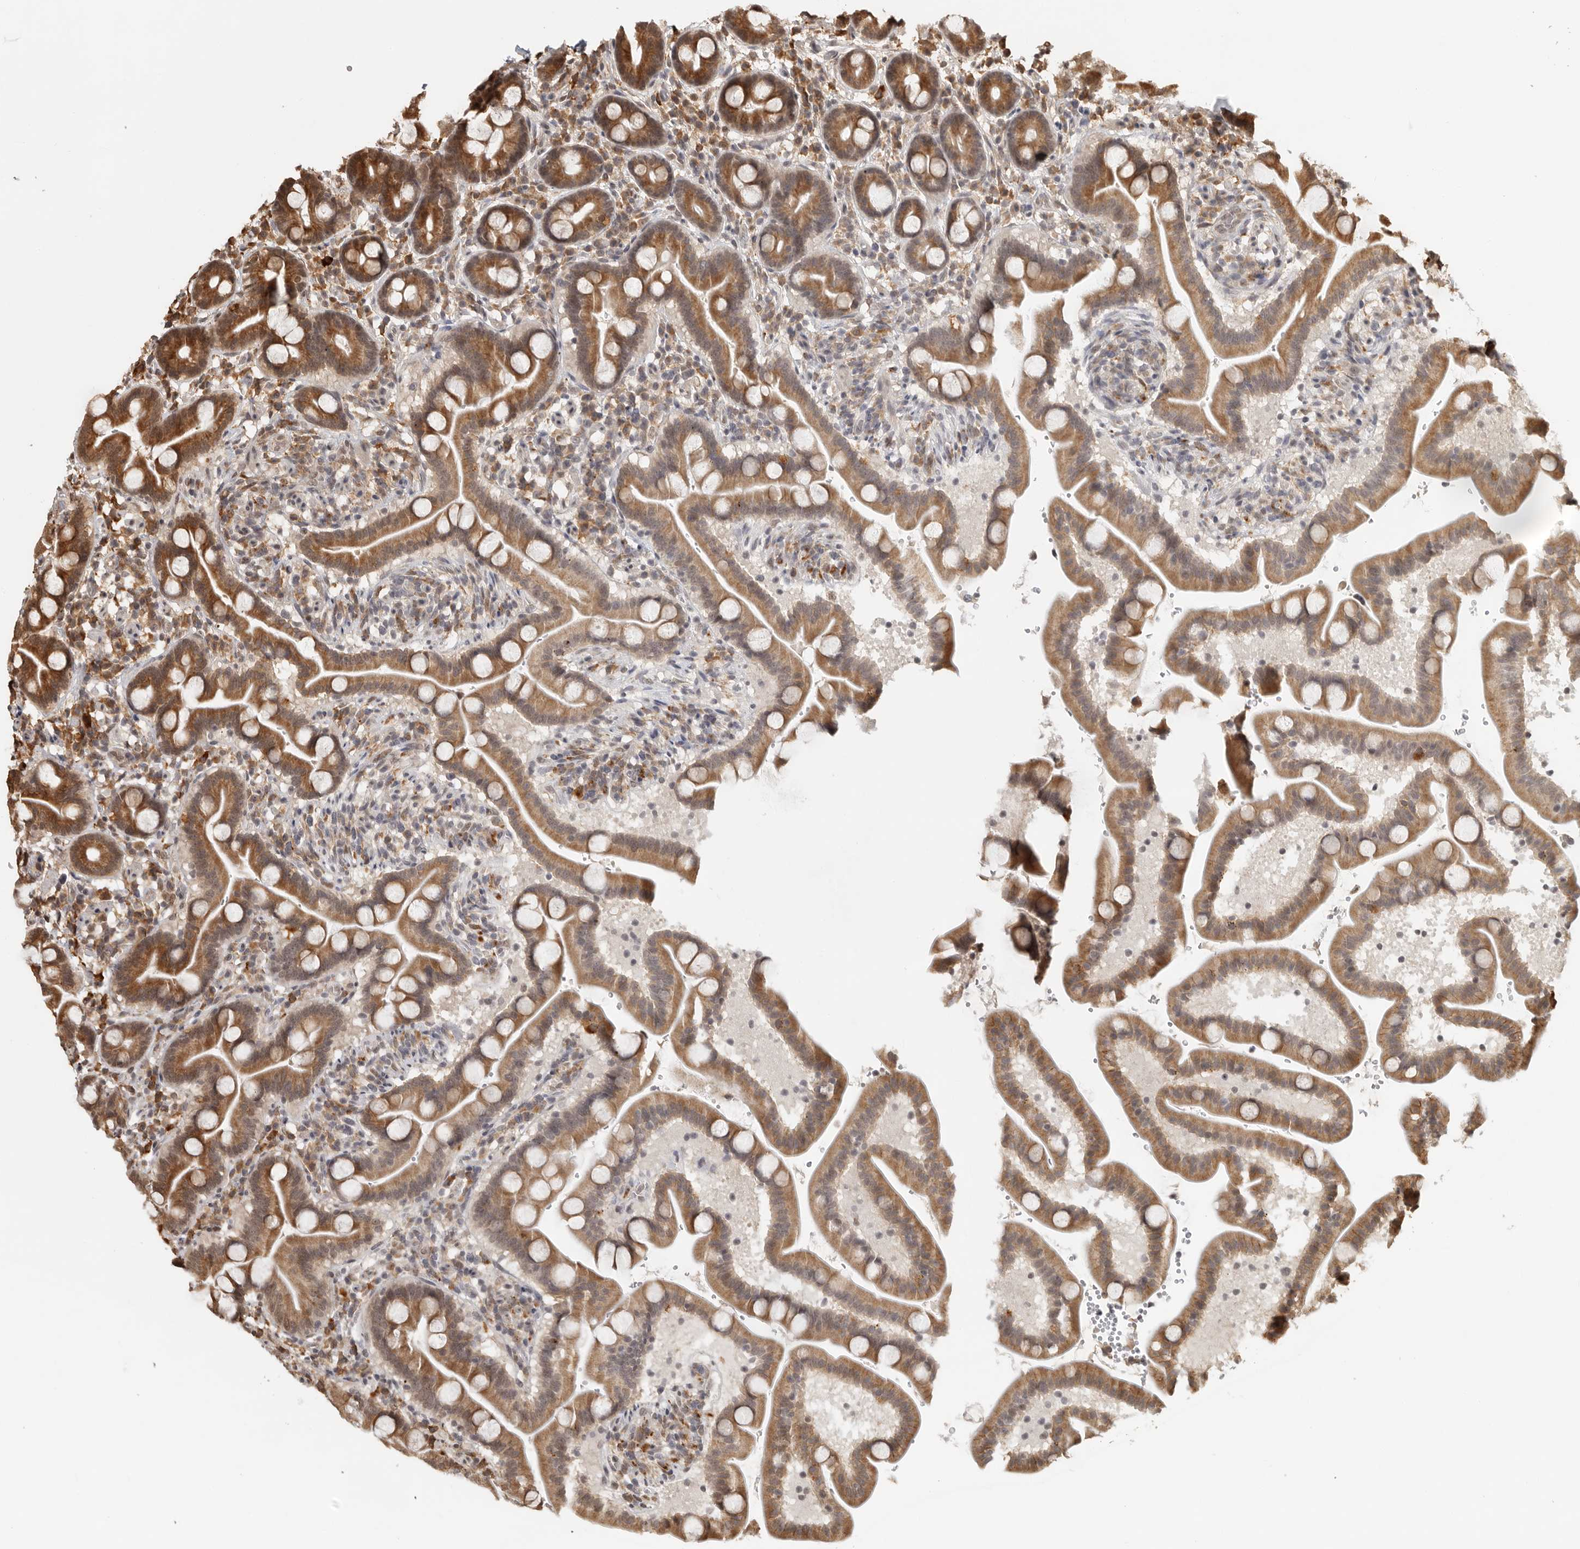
{"staining": {"intensity": "moderate", "quantity": ">75%", "location": "cytoplasmic/membranous"}, "tissue": "duodenum", "cell_type": "Glandular cells", "image_type": "normal", "snomed": [{"axis": "morphology", "description": "Normal tissue, NOS"}, {"axis": "topography", "description": "Duodenum"}], "caption": "Protein analysis of unremarkable duodenum demonstrates moderate cytoplasmic/membranous positivity in about >75% of glandular cells. (DAB (3,3'-diaminobenzidine) = brown stain, brightfield microscopy at high magnification).", "gene": "ZNF83", "patient": {"sex": "male", "age": 54}}